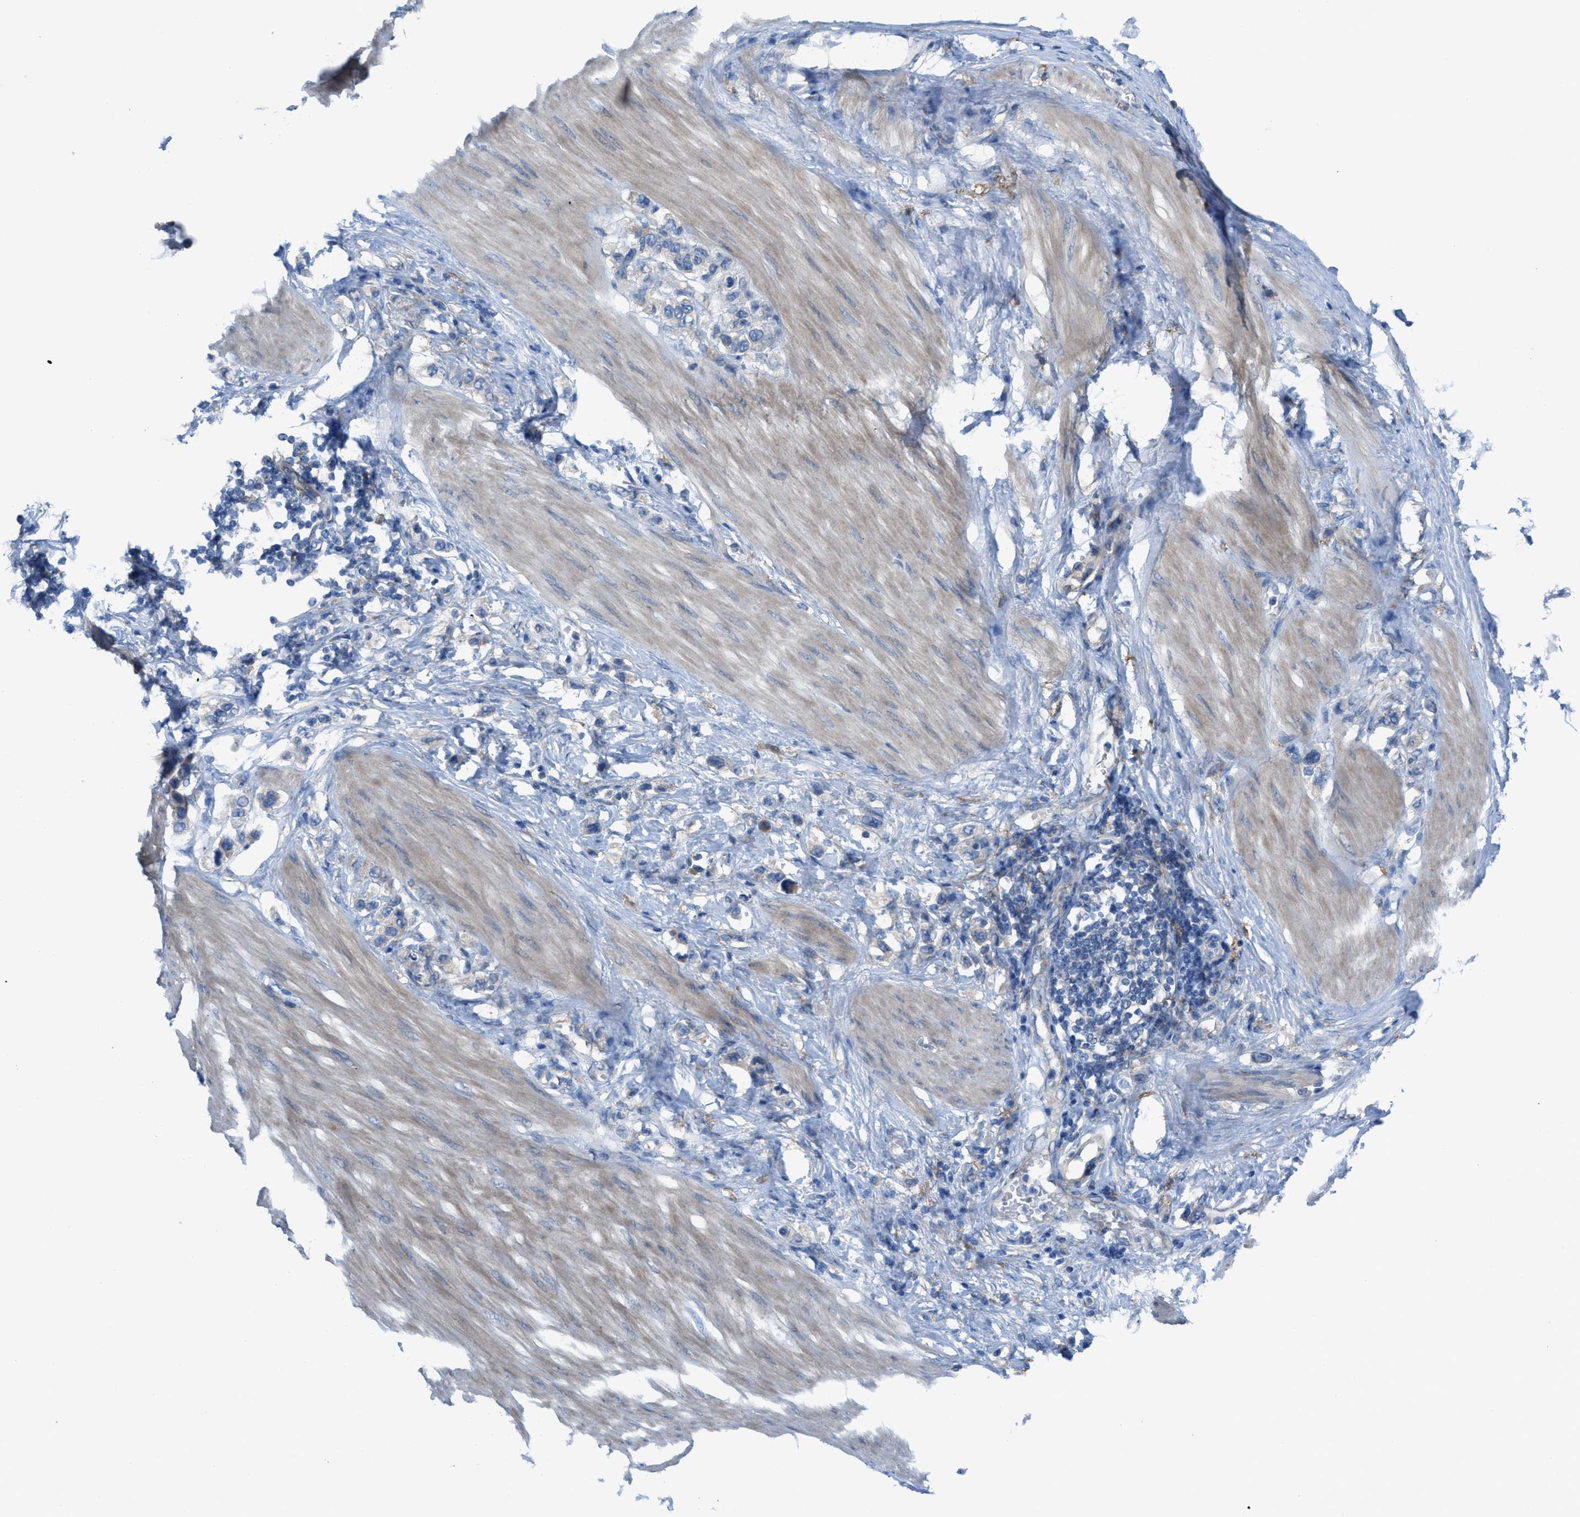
{"staining": {"intensity": "negative", "quantity": "none", "location": "none"}, "tissue": "stomach cancer", "cell_type": "Tumor cells", "image_type": "cancer", "snomed": [{"axis": "morphology", "description": "Adenocarcinoma, NOS"}, {"axis": "topography", "description": "Stomach"}], "caption": "High power microscopy image of an IHC image of adenocarcinoma (stomach), revealing no significant positivity in tumor cells.", "gene": "EGFR", "patient": {"sex": "female", "age": 65}}